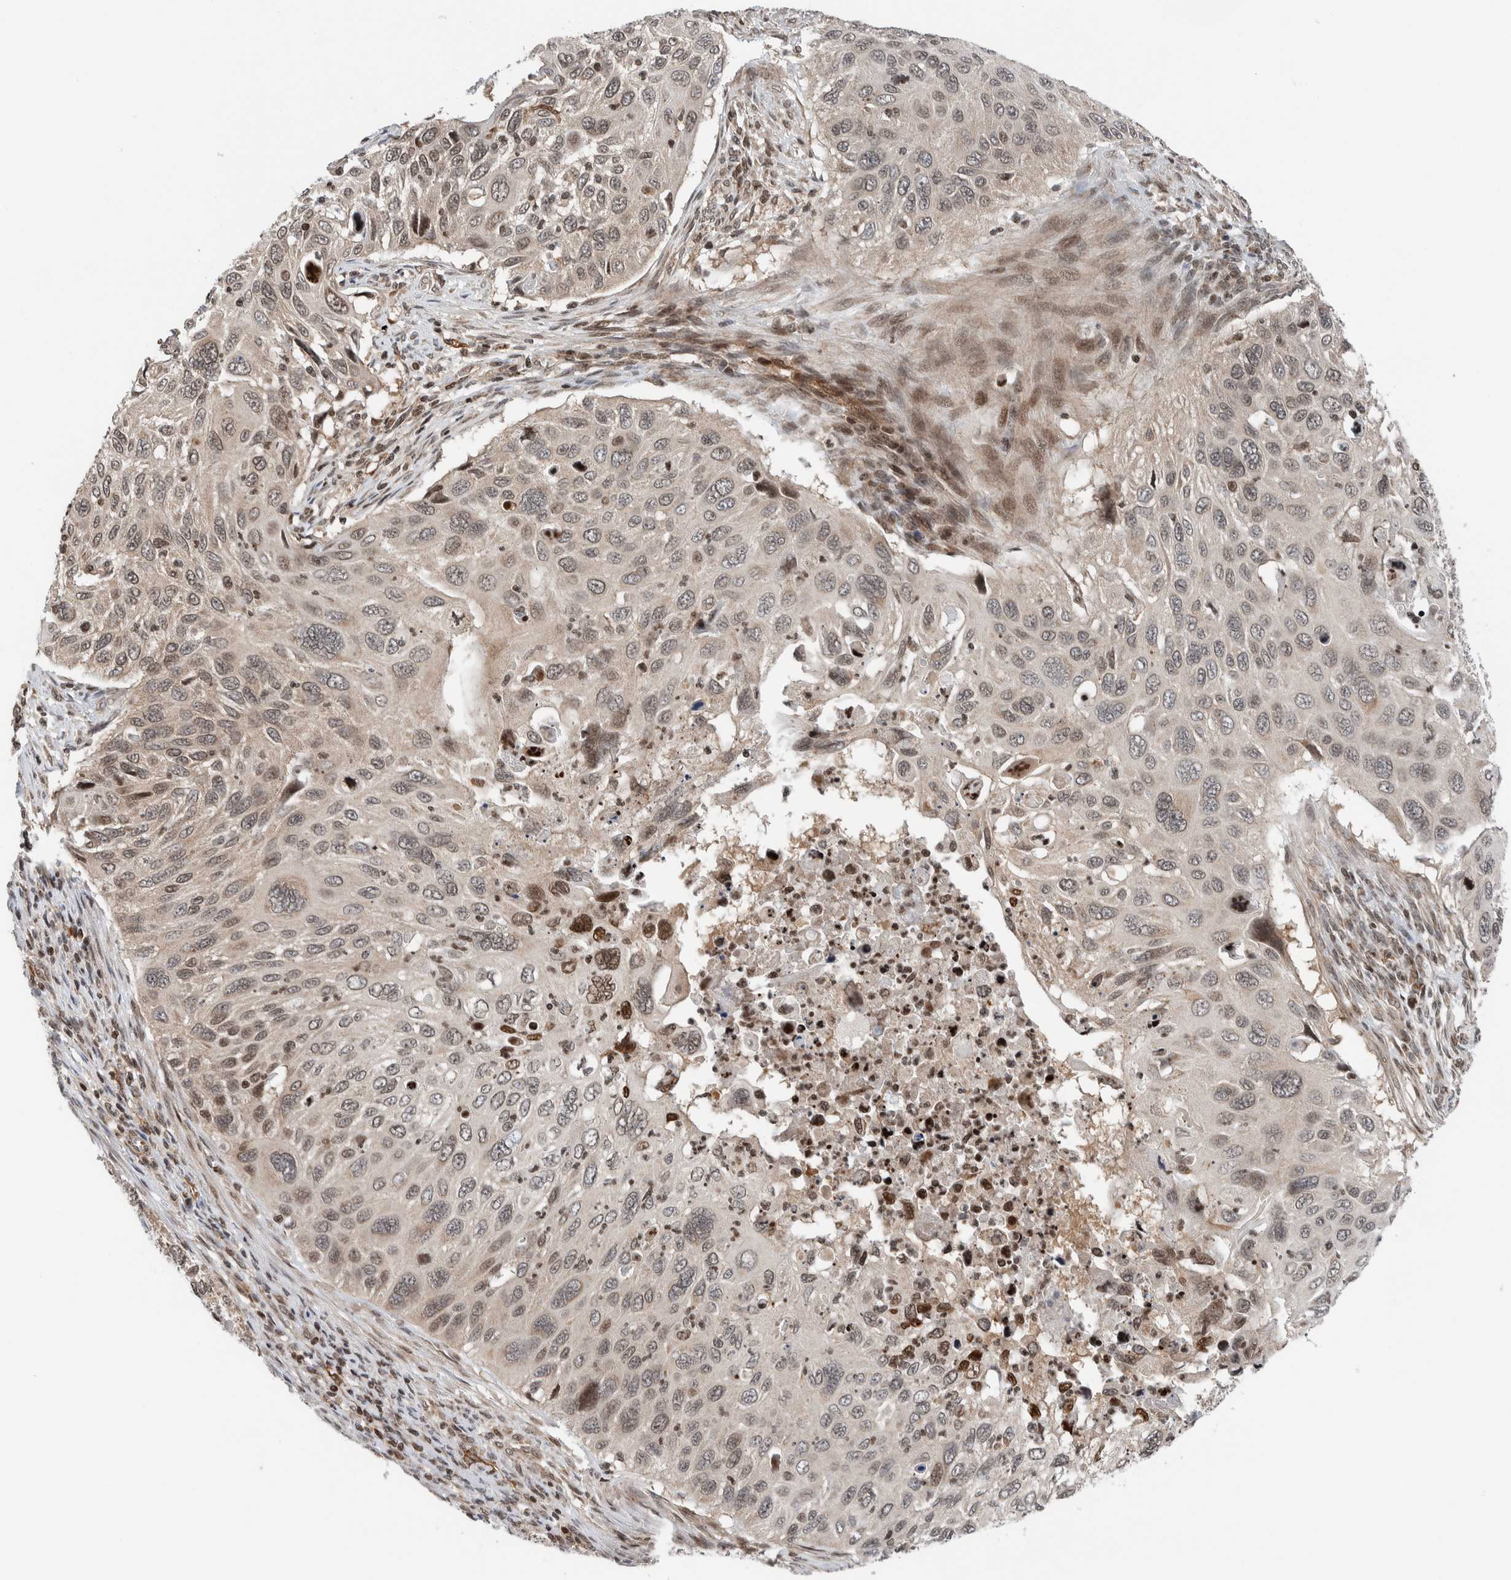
{"staining": {"intensity": "moderate", "quantity": "25%-75%", "location": "nuclear"}, "tissue": "cervical cancer", "cell_type": "Tumor cells", "image_type": "cancer", "snomed": [{"axis": "morphology", "description": "Squamous cell carcinoma, NOS"}, {"axis": "topography", "description": "Cervix"}], "caption": "Squamous cell carcinoma (cervical) tissue demonstrates moderate nuclear expression in about 25%-75% of tumor cells, visualized by immunohistochemistry. (IHC, brightfield microscopy, high magnification).", "gene": "NPLOC4", "patient": {"sex": "female", "age": 70}}